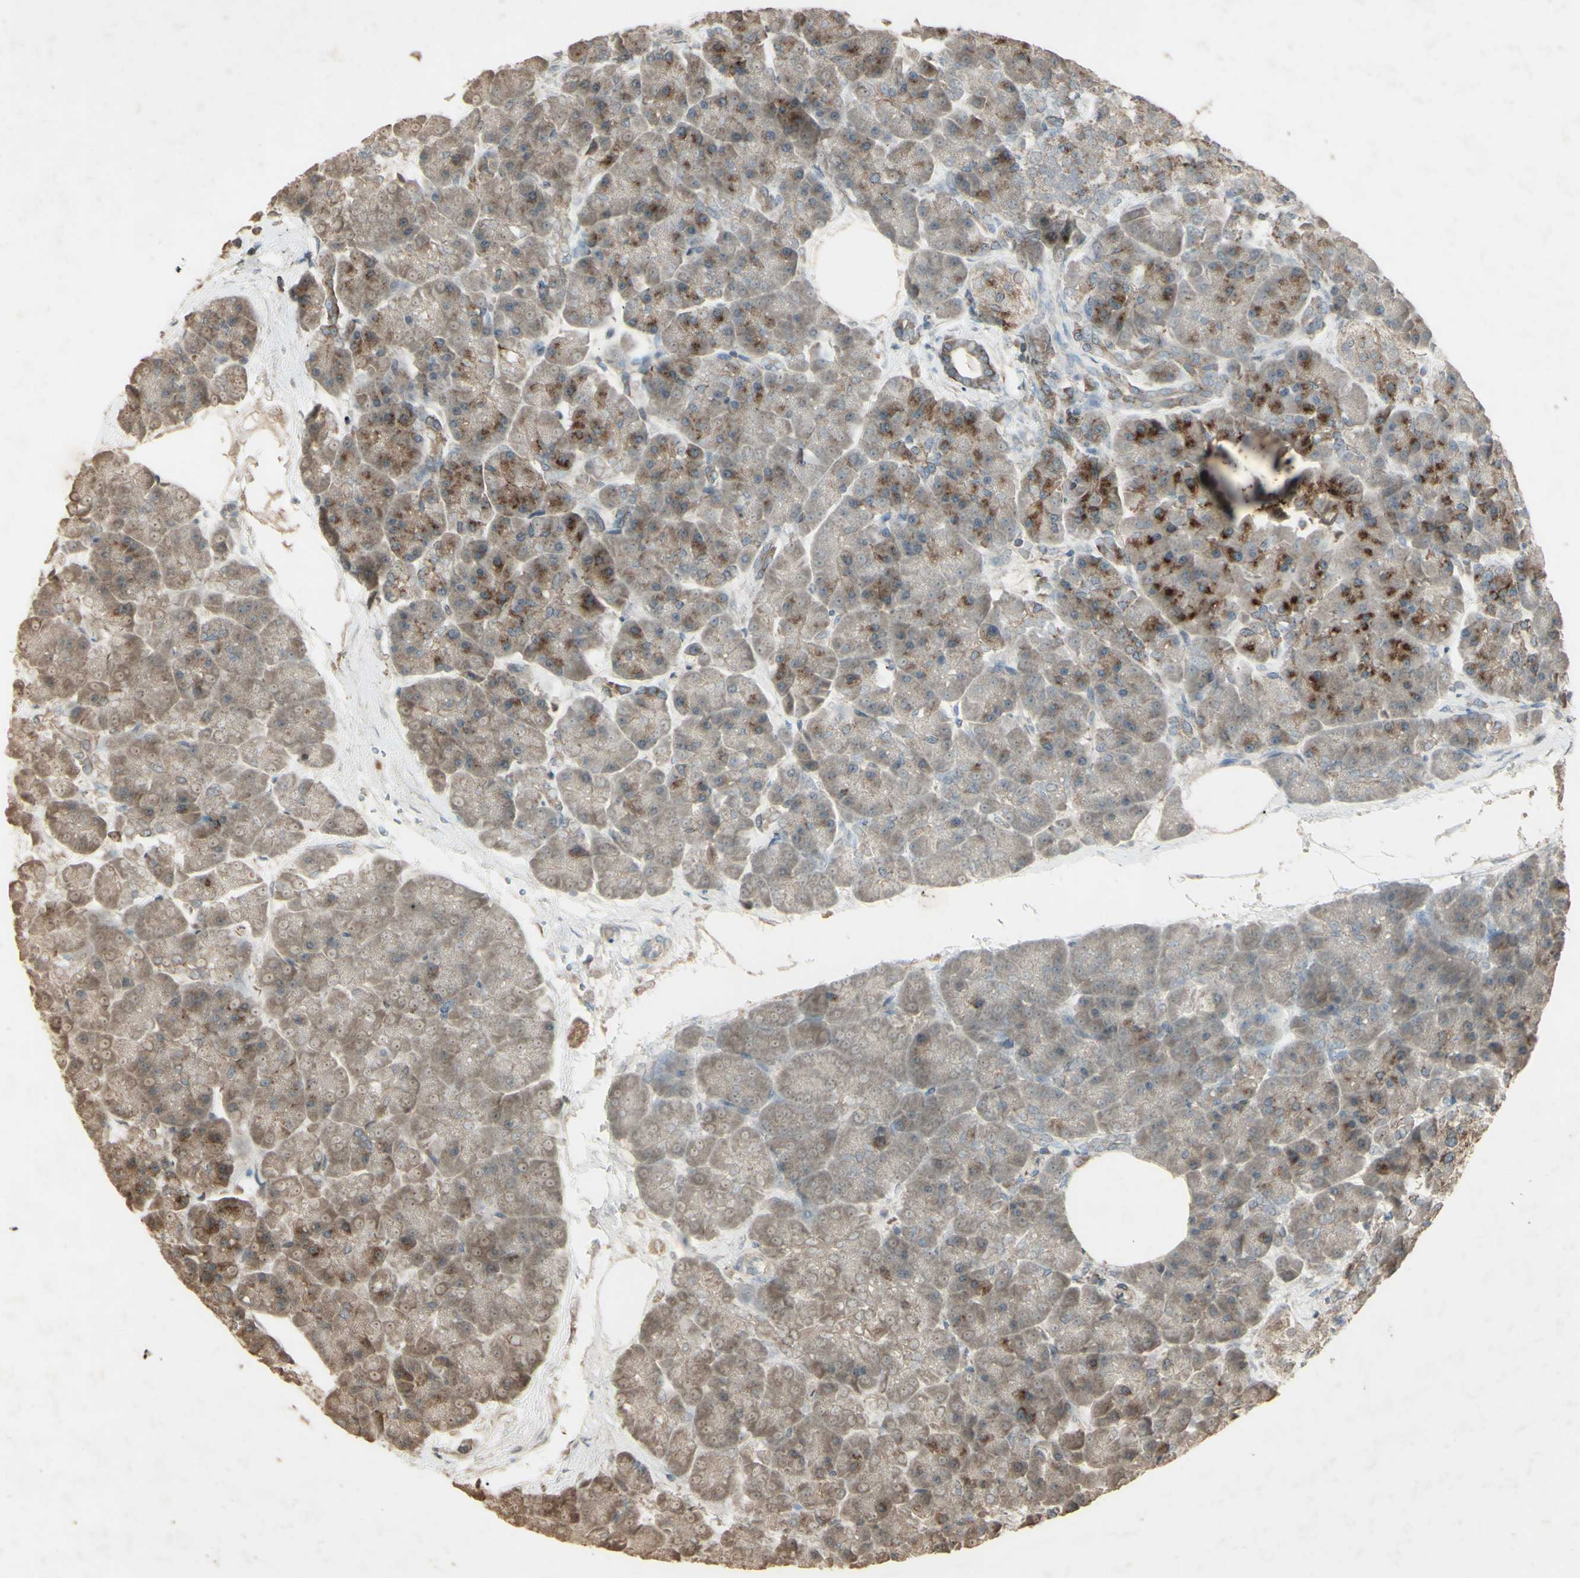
{"staining": {"intensity": "strong", "quantity": ">75%", "location": "cytoplasmic/membranous"}, "tissue": "pancreas", "cell_type": "Exocrine glandular cells", "image_type": "normal", "snomed": [{"axis": "morphology", "description": "Normal tissue, NOS"}, {"axis": "topography", "description": "Pancreas"}], "caption": "A brown stain highlights strong cytoplasmic/membranous expression of a protein in exocrine glandular cells of unremarkable human pancreas. The staining was performed using DAB to visualize the protein expression in brown, while the nuclei were stained in blue with hematoxylin (Magnification: 20x).", "gene": "AP1G1", "patient": {"sex": "female", "age": 70}}